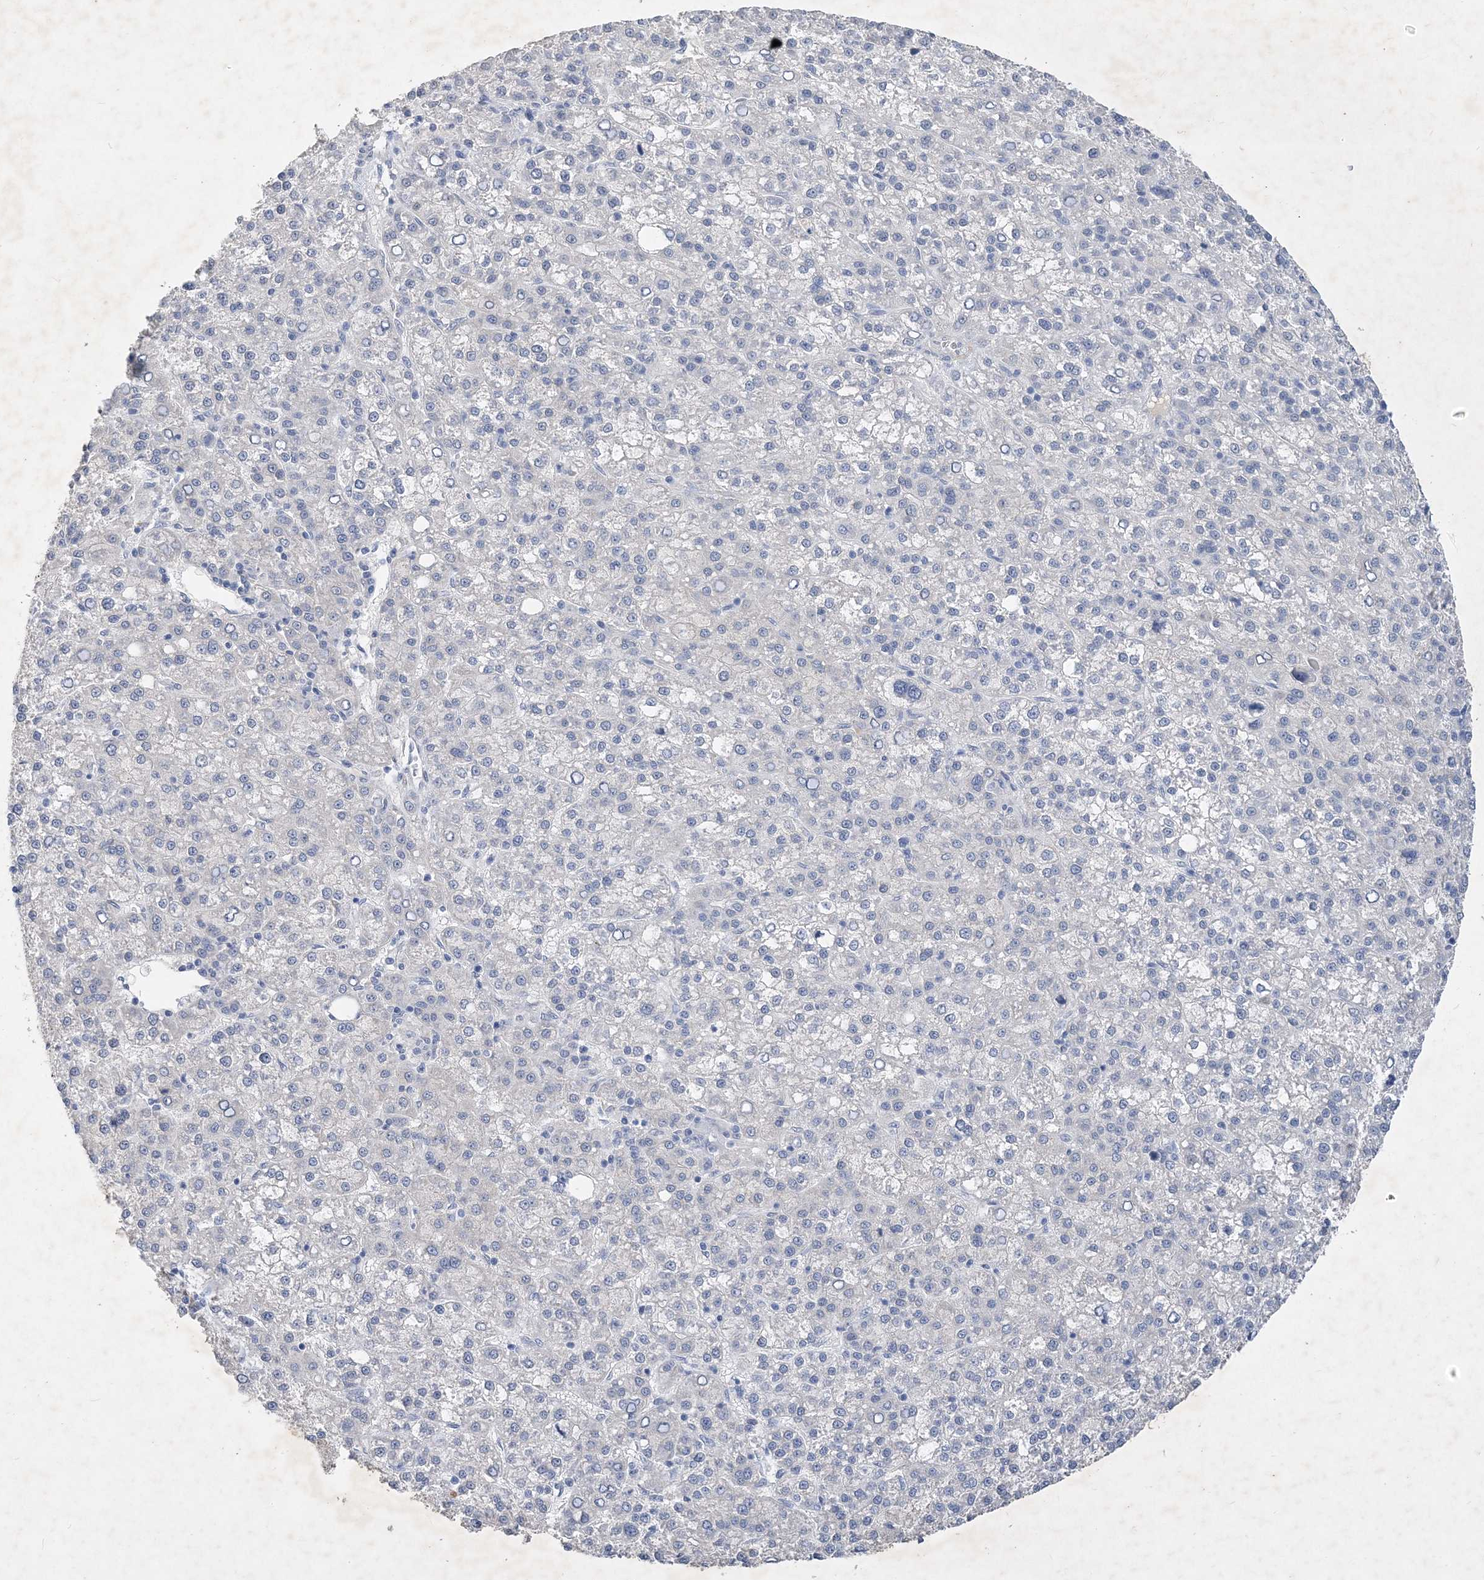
{"staining": {"intensity": "negative", "quantity": "none", "location": "none"}, "tissue": "liver cancer", "cell_type": "Tumor cells", "image_type": "cancer", "snomed": [{"axis": "morphology", "description": "Carcinoma, Hepatocellular, NOS"}, {"axis": "topography", "description": "Liver"}], "caption": "Histopathology image shows no protein expression in tumor cells of hepatocellular carcinoma (liver) tissue. (DAB immunohistochemistry, high magnification).", "gene": "C11orf58", "patient": {"sex": "female", "age": 58}}